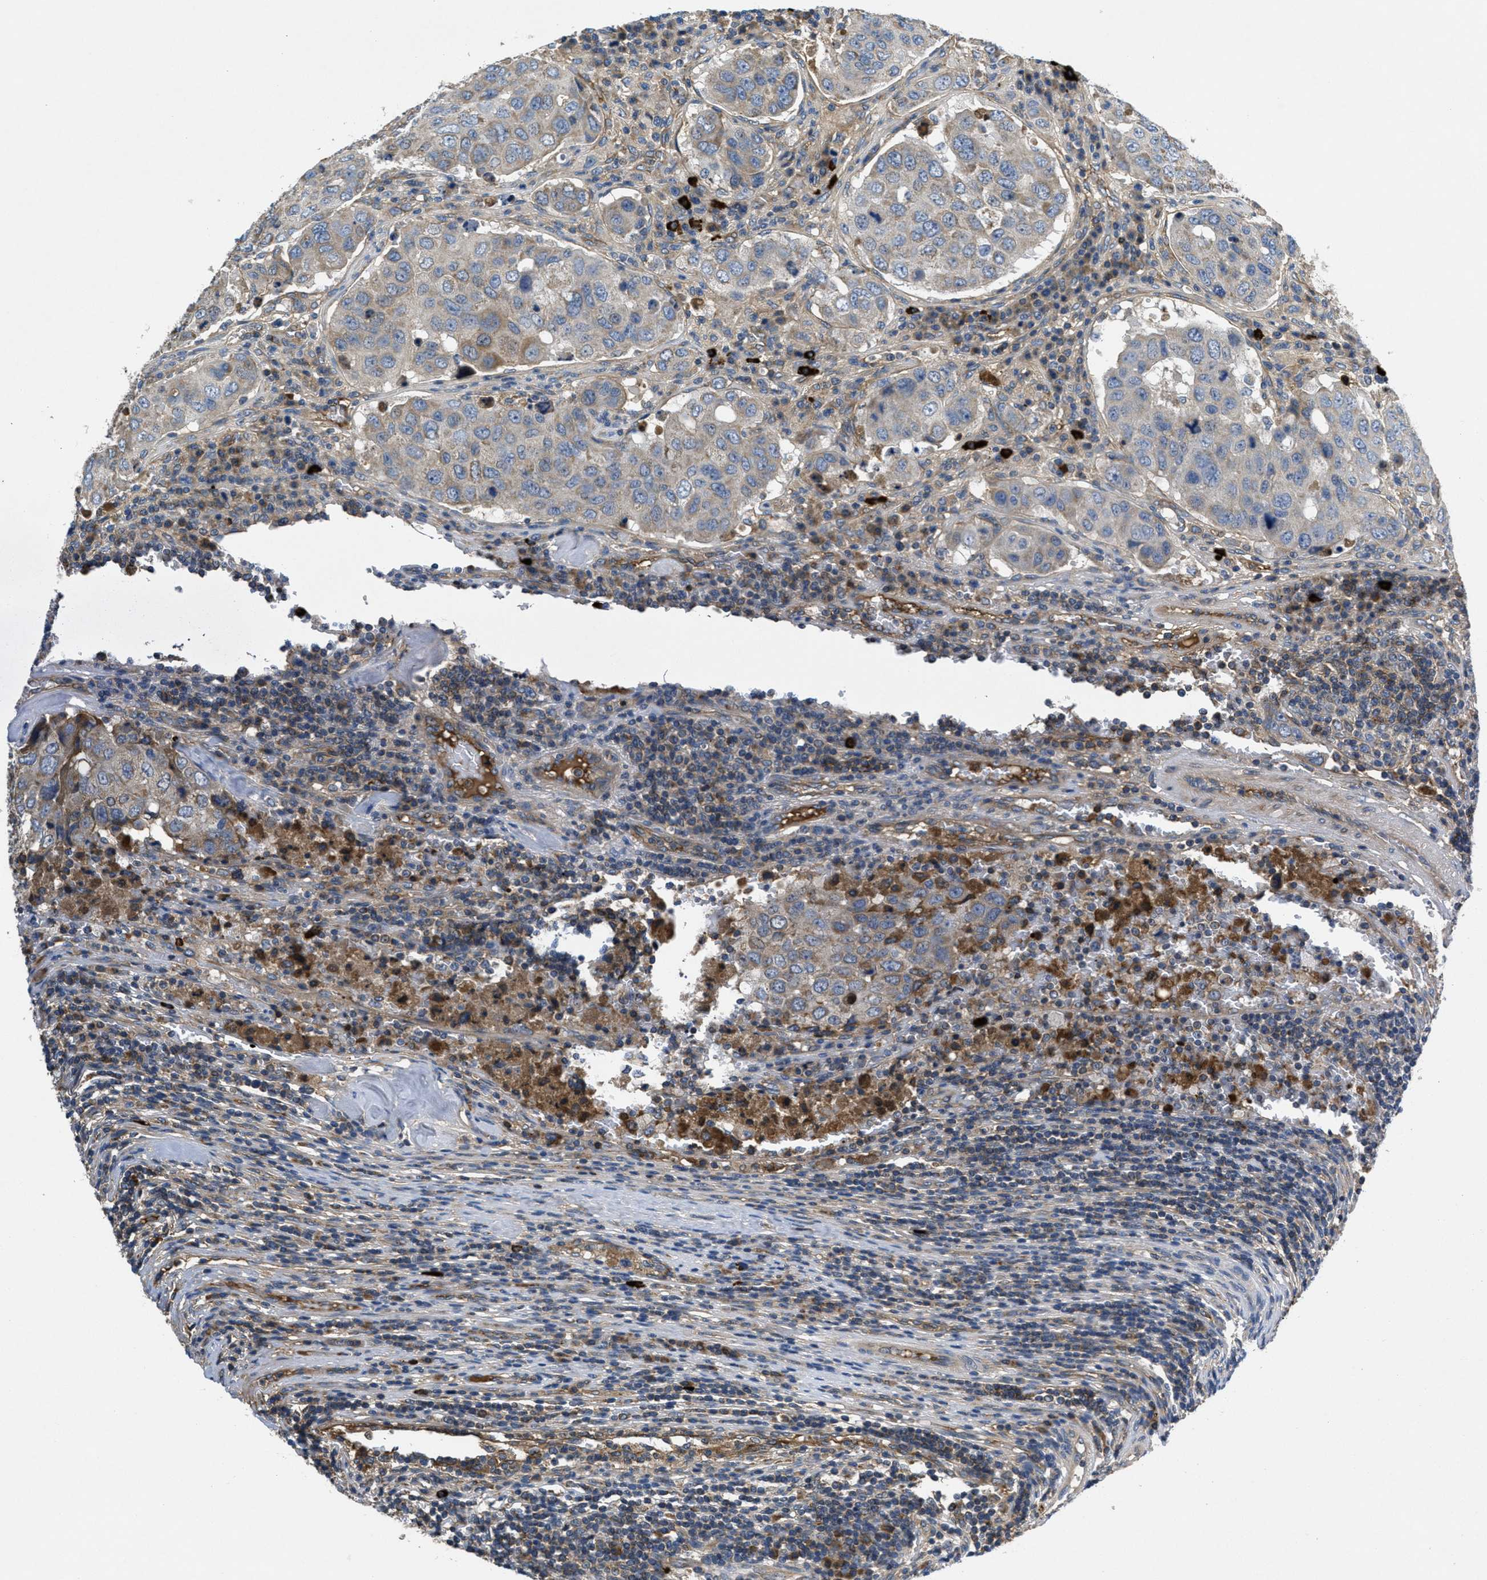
{"staining": {"intensity": "moderate", "quantity": "25%-75%", "location": "cytoplasmic/membranous"}, "tissue": "urothelial cancer", "cell_type": "Tumor cells", "image_type": "cancer", "snomed": [{"axis": "morphology", "description": "Urothelial carcinoma, High grade"}, {"axis": "topography", "description": "Lymph node"}, {"axis": "topography", "description": "Urinary bladder"}], "caption": "Urothelial cancer tissue demonstrates moderate cytoplasmic/membranous expression in about 25%-75% of tumor cells", "gene": "GALK1", "patient": {"sex": "male", "age": 51}}